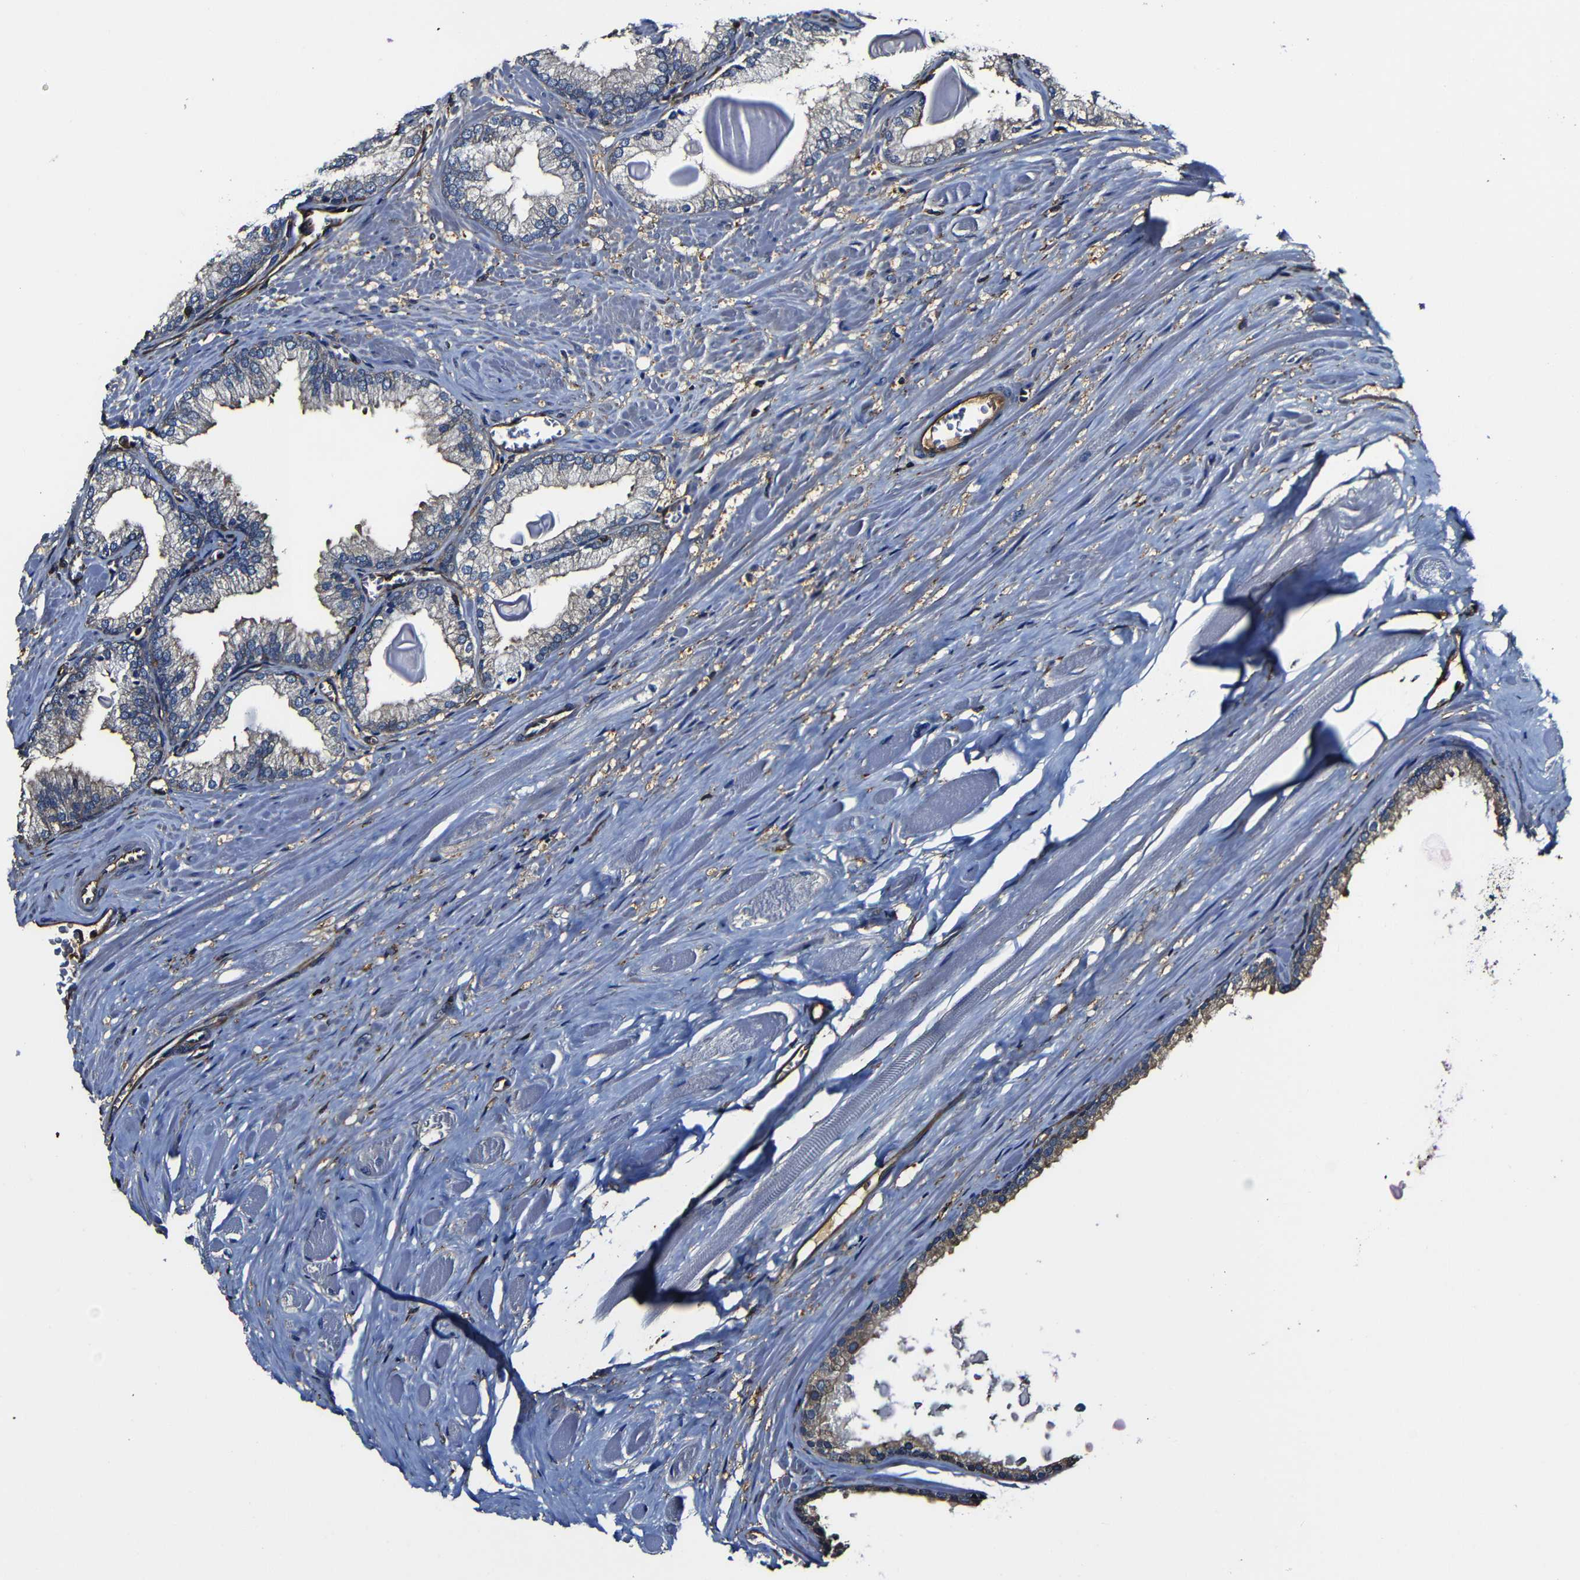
{"staining": {"intensity": "weak", "quantity": "<25%", "location": "cytoplasmic/membranous"}, "tissue": "prostate cancer", "cell_type": "Tumor cells", "image_type": "cancer", "snomed": [{"axis": "morphology", "description": "Adenocarcinoma, Low grade"}, {"axis": "topography", "description": "Prostate"}], "caption": "An image of human prostate cancer (low-grade adenocarcinoma) is negative for staining in tumor cells.", "gene": "MSN", "patient": {"sex": "male", "age": 59}}